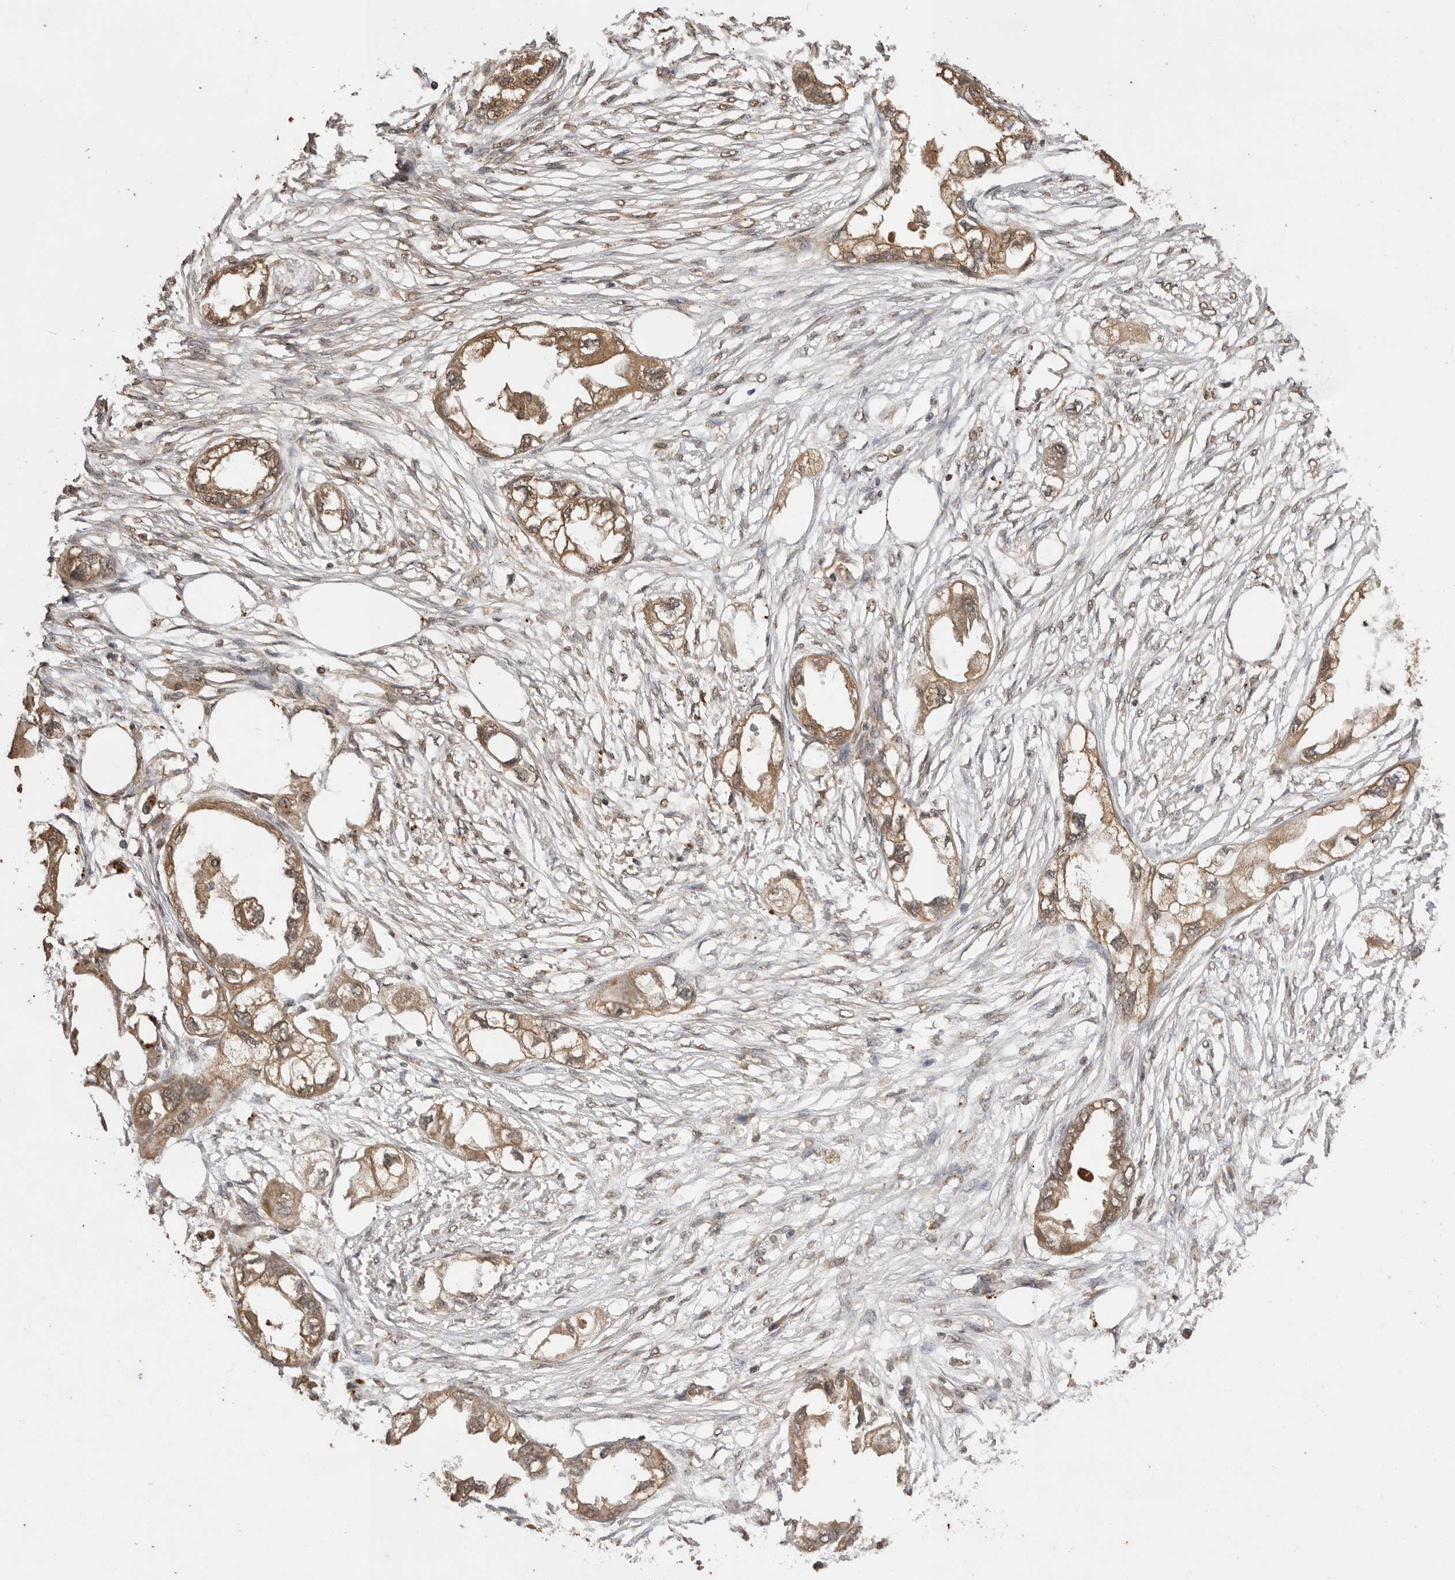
{"staining": {"intensity": "moderate", "quantity": ">75%", "location": "cytoplasmic/membranous"}, "tissue": "endometrial cancer", "cell_type": "Tumor cells", "image_type": "cancer", "snomed": [{"axis": "morphology", "description": "Adenocarcinoma, NOS"}, {"axis": "morphology", "description": "Adenocarcinoma, metastatic, NOS"}, {"axis": "topography", "description": "Adipose tissue"}, {"axis": "topography", "description": "Endometrium"}], "caption": "Endometrial cancer (metastatic adenocarcinoma) tissue reveals moderate cytoplasmic/membranous positivity in about >75% of tumor cells, visualized by immunohistochemistry.", "gene": "JAG2", "patient": {"sex": "female", "age": 67}}